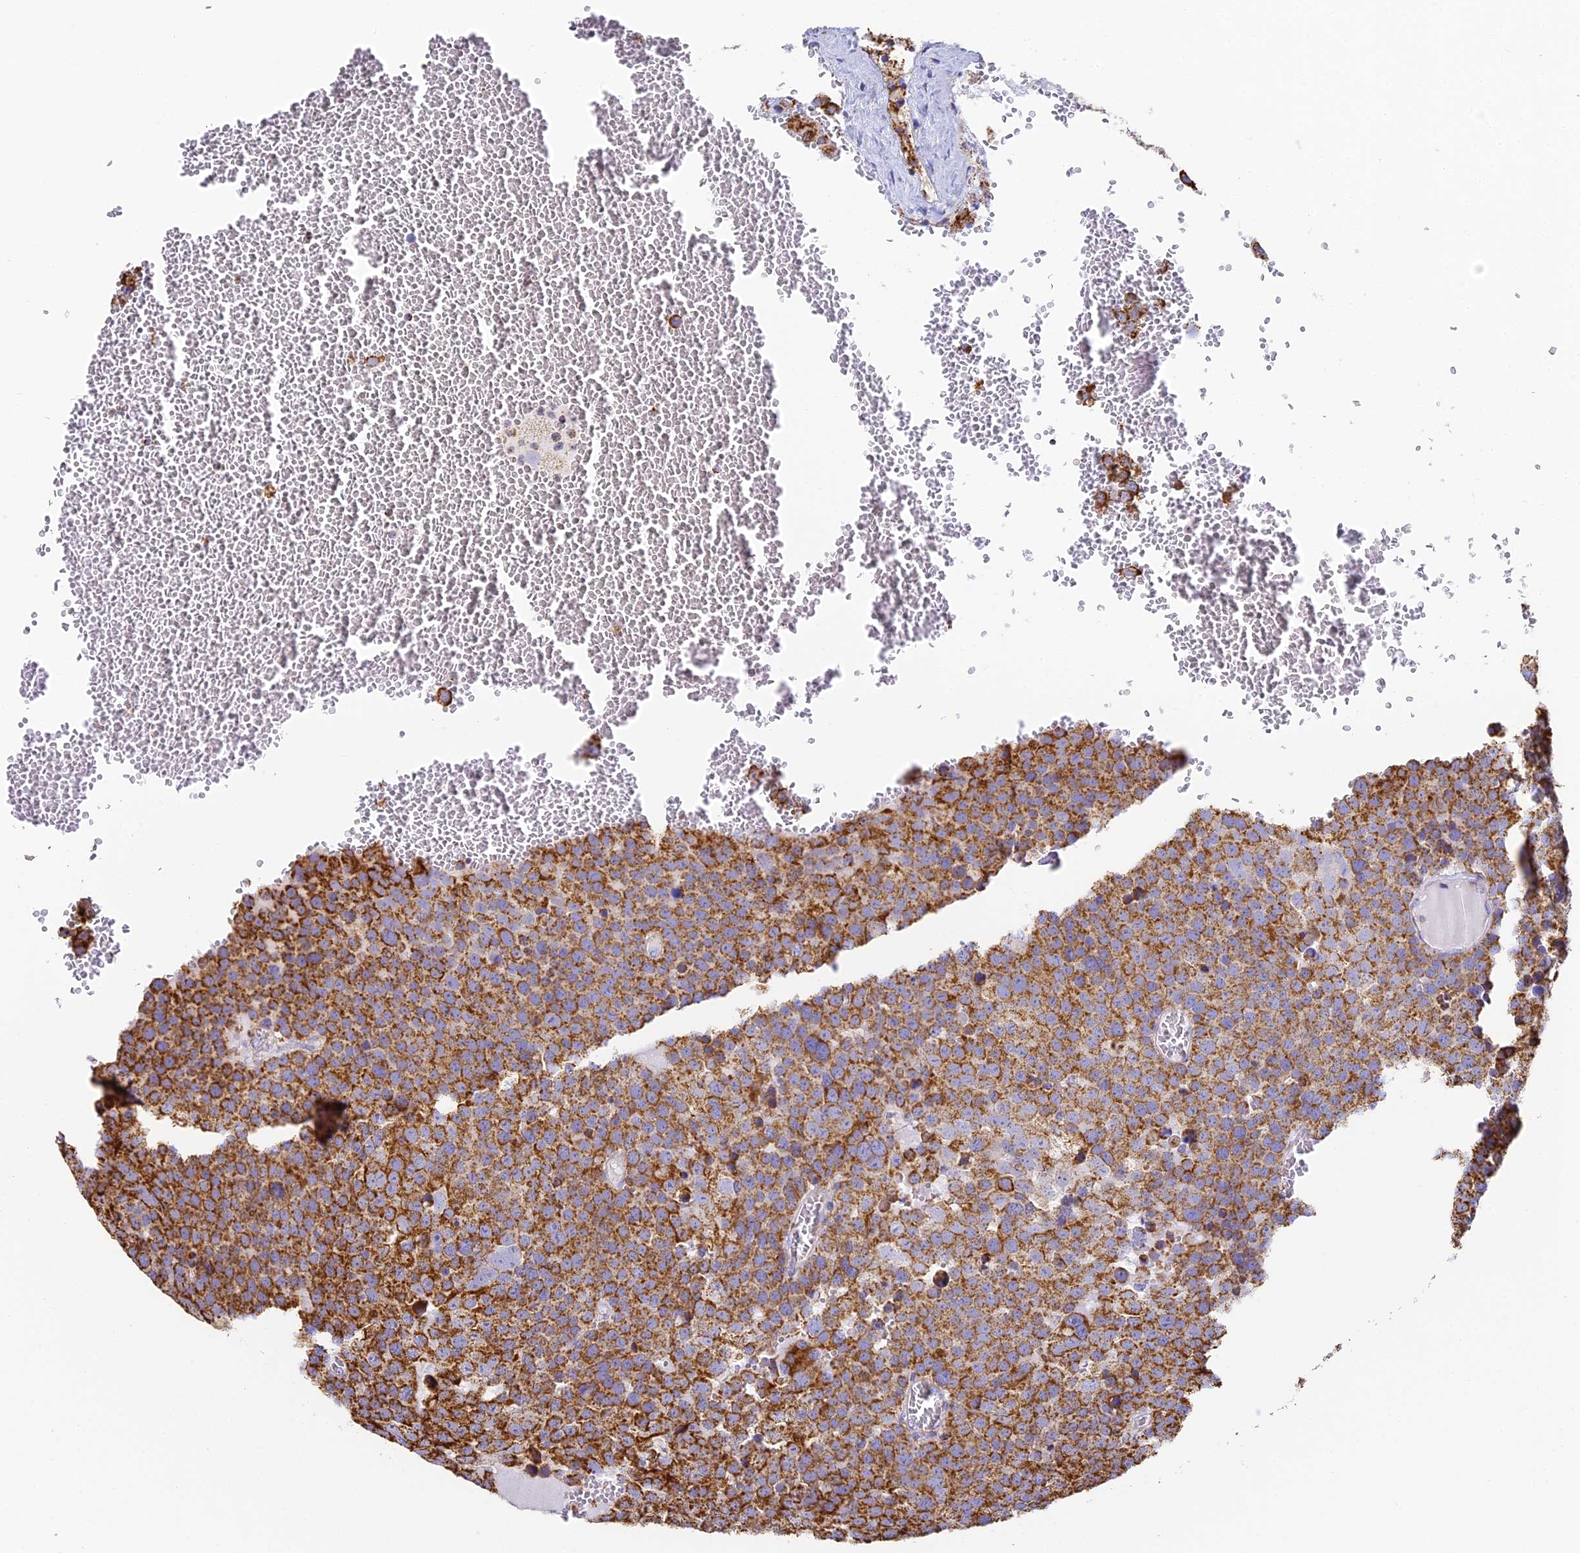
{"staining": {"intensity": "strong", "quantity": ">75%", "location": "cytoplasmic/membranous"}, "tissue": "testis cancer", "cell_type": "Tumor cells", "image_type": "cancer", "snomed": [{"axis": "morphology", "description": "Seminoma, NOS"}, {"axis": "topography", "description": "Testis"}], "caption": "Human testis cancer stained for a protein (brown) demonstrates strong cytoplasmic/membranous positive positivity in approximately >75% of tumor cells.", "gene": "COX6C", "patient": {"sex": "male", "age": 71}}